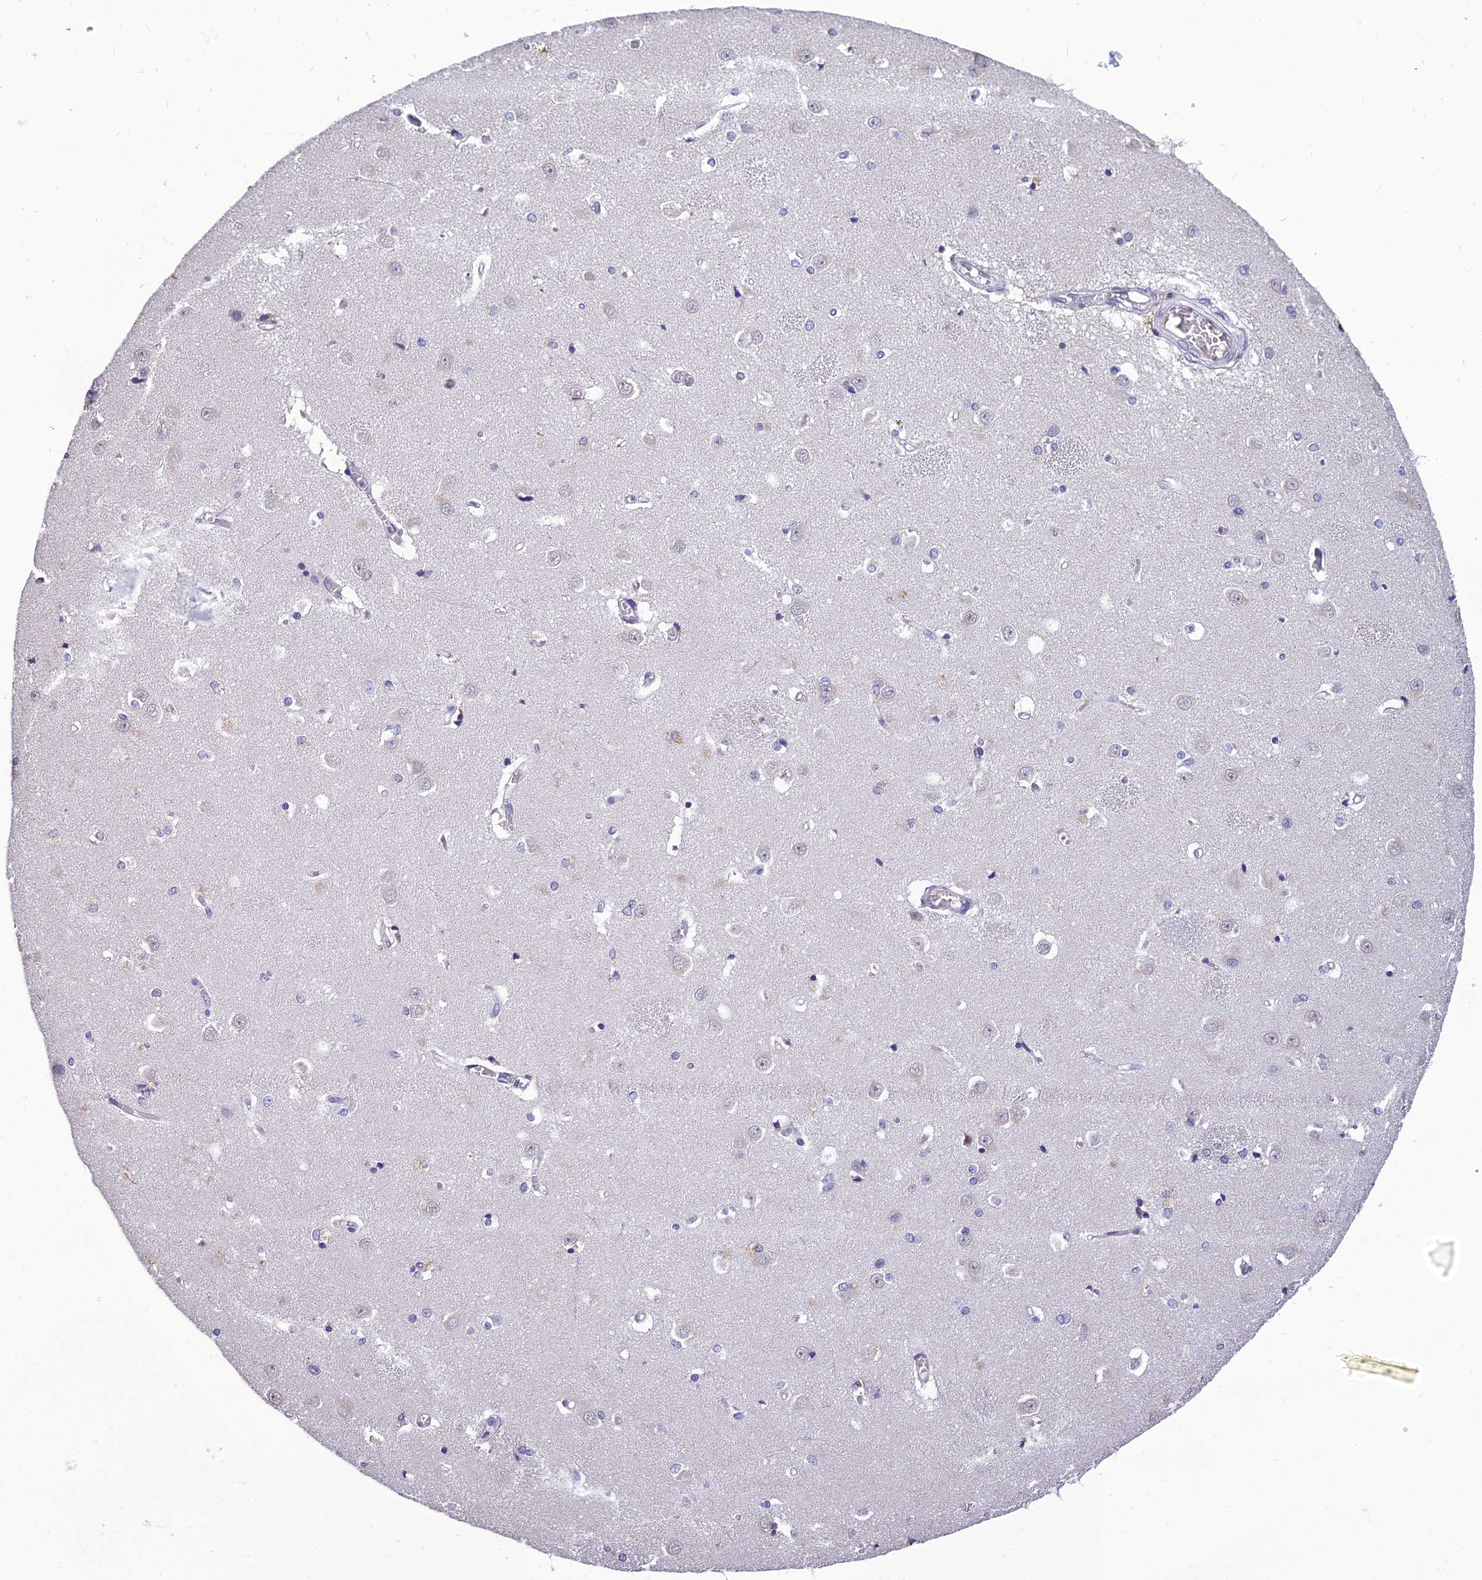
{"staining": {"intensity": "negative", "quantity": "none", "location": "none"}, "tissue": "caudate", "cell_type": "Glial cells", "image_type": "normal", "snomed": [{"axis": "morphology", "description": "Normal tissue, NOS"}, {"axis": "topography", "description": "Lateral ventricle wall"}], "caption": "Immunohistochemistry of normal caudate demonstrates no positivity in glial cells. (DAB IHC visualized using brightfield microscopy, high magnification).", "gene": "GRWD1", "patient": {"sex": "male", "age": 37}}